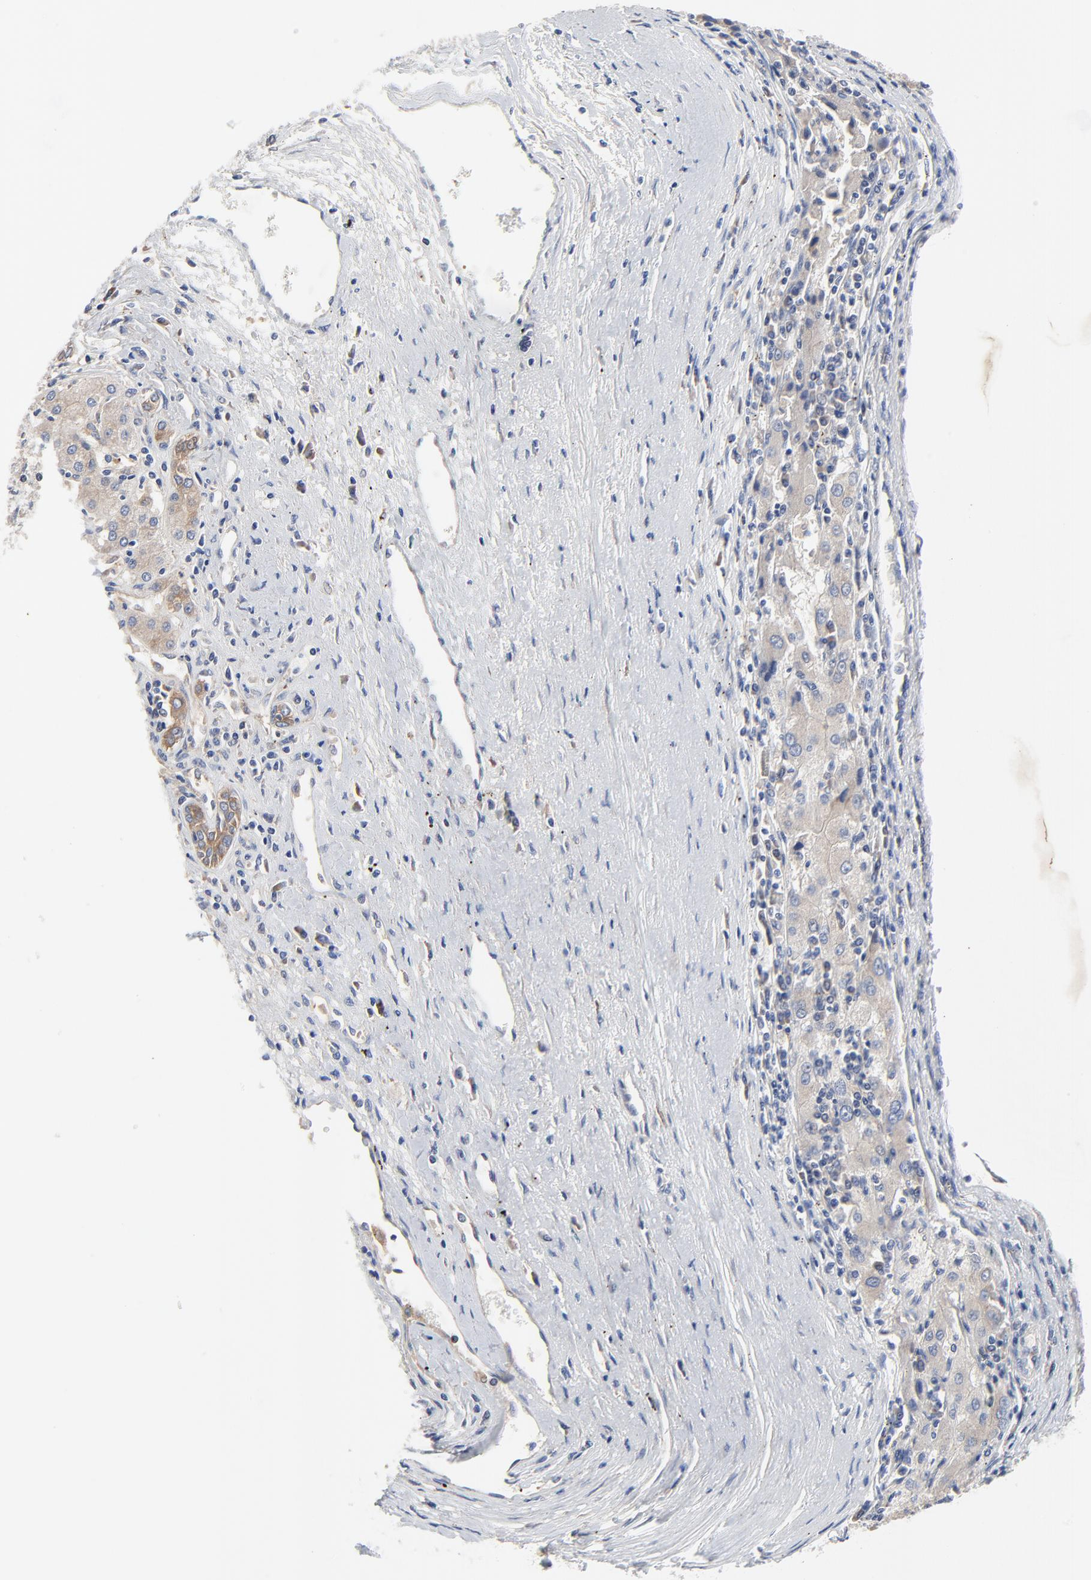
{"staining": {"intensity": "moderate", "quantity": "25%-75%", "location": "cytoplasmic/membranous"}, "tissue": "liver cancer", "cell_type": "Tumor cells", "image_type": "cancer", "snomed": [{"axis": "morphology", "description": "Carcinoma, Hepatocellular, NOS"}, {"axis": "topography", "description": "Liver"}], "caption": "Protein expression analysis of human liver cancer (hepatocellular carcinoma) reveals moderate cytoplasmic/membranous expression in about 25%-75% of tumor cells.", "gene": "VAV2", "patient": {"sex": "male", "age": 72}}